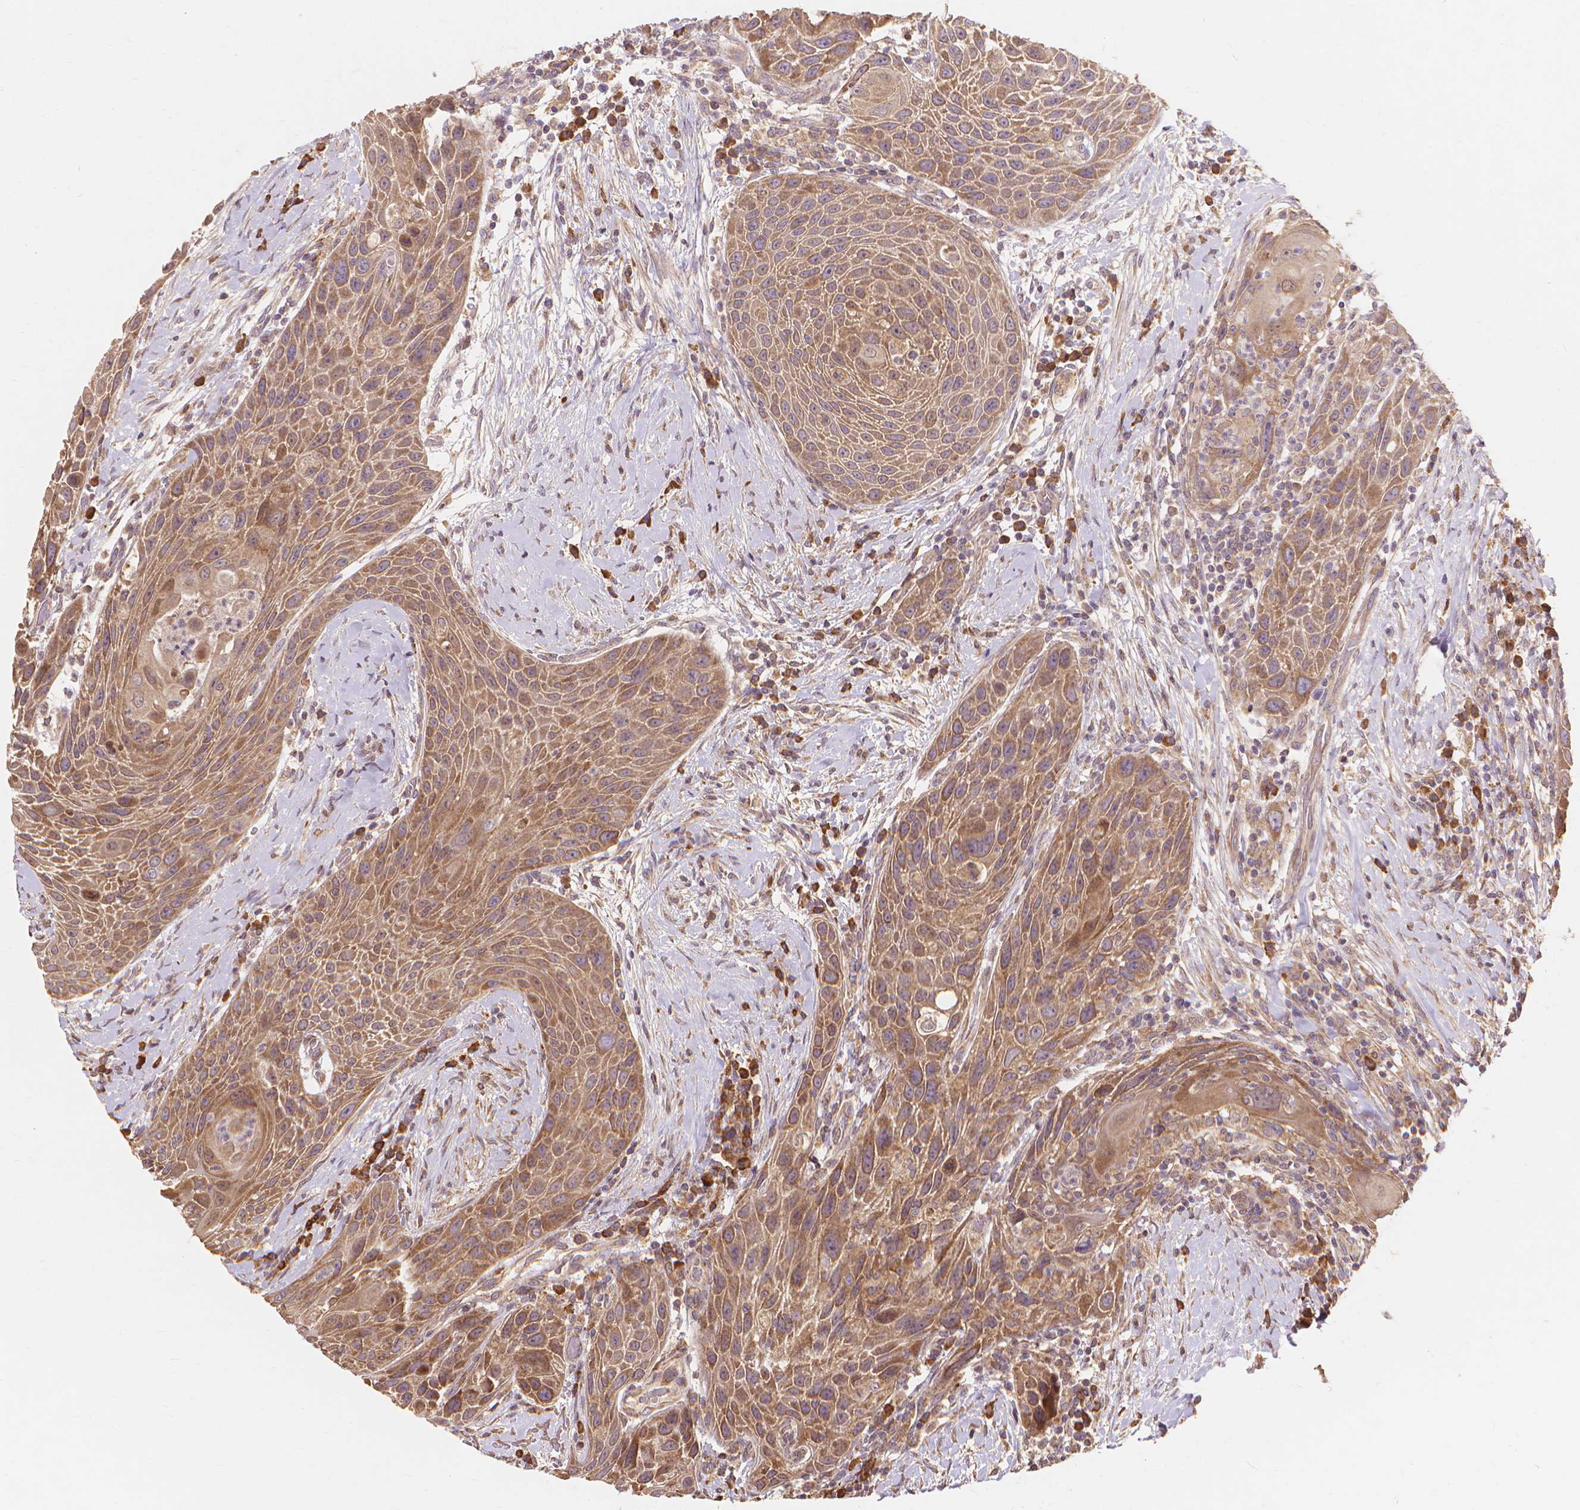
{"staining": {"intensity": "moderate", "quantity": ">75%", "location": "cytoplasmic/membranous"}, "tissue": "head and neck cancer", "cell_type": "Tumor cells", "image_type": "cancer", "snomed": [{"axis": "morphology", "description": "Squamous cell carcinoma, NOS"}, {"axis": "topography", "description": "Head-Neck"}], "caption": "An image showing moderate cytoplasmic/membranous staining in about >75% of tumor cells in head and neck squamous cell carcinoma, as visualized by brown immunohistochemical staining.", "gene": "TAB2", "patient": {"sex": "male", "age": 69}}